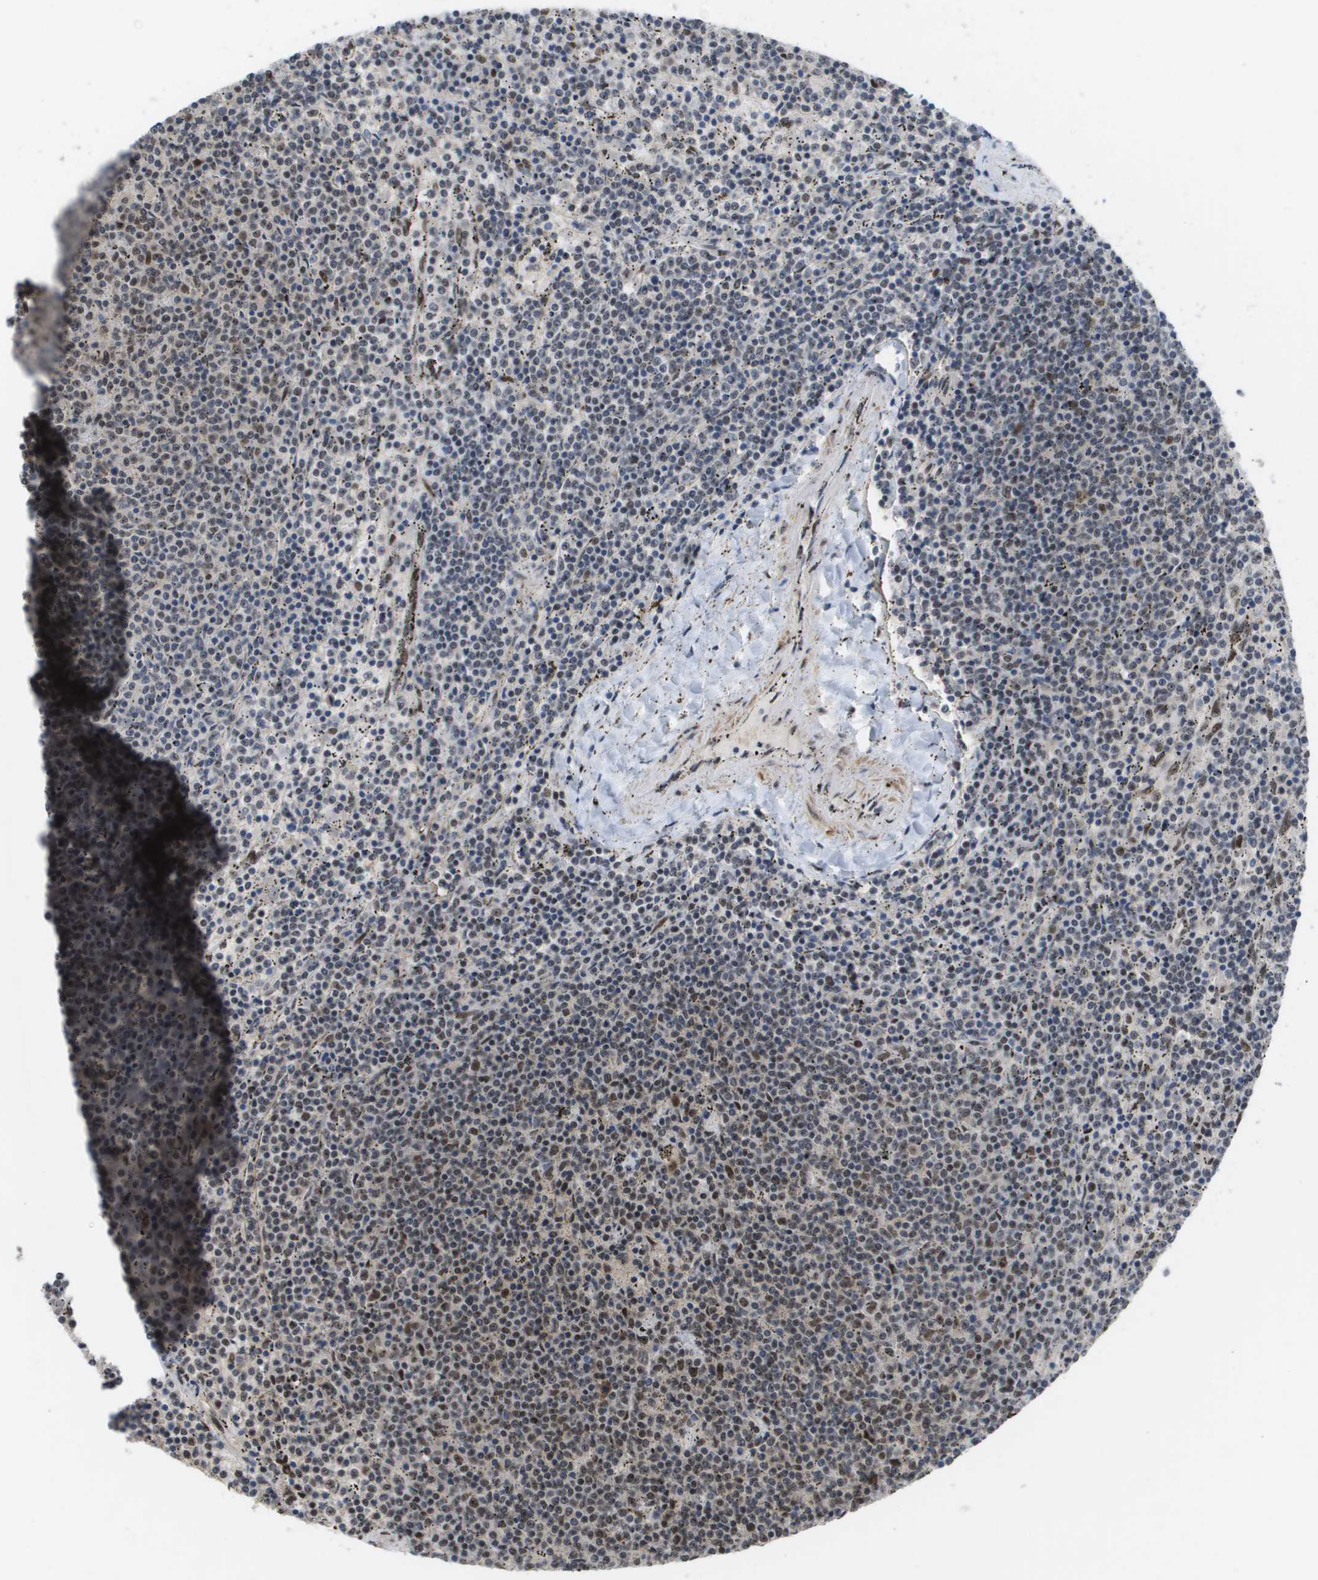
{"staining": {"intensity": "moderate", "quantity": ">75%", "location": "nuclear"}, "tissue": "lymphoma", "cell_type": "Tumor cells", "image_type": "cancer", "snomed": [{"axis": "morphology", "description": "Malignant lymphoma, non-Hodgkin's type, Low grade"}, {"axis": "topography", "description": "Spleen"}], "caption": "The micrograph exhibits staining of lymphoma, revealing moderate nuclear protein expression (brown color) within tumor cells.", "gene": "CDT1", "patient": {"sex": "female", "age": 50}}